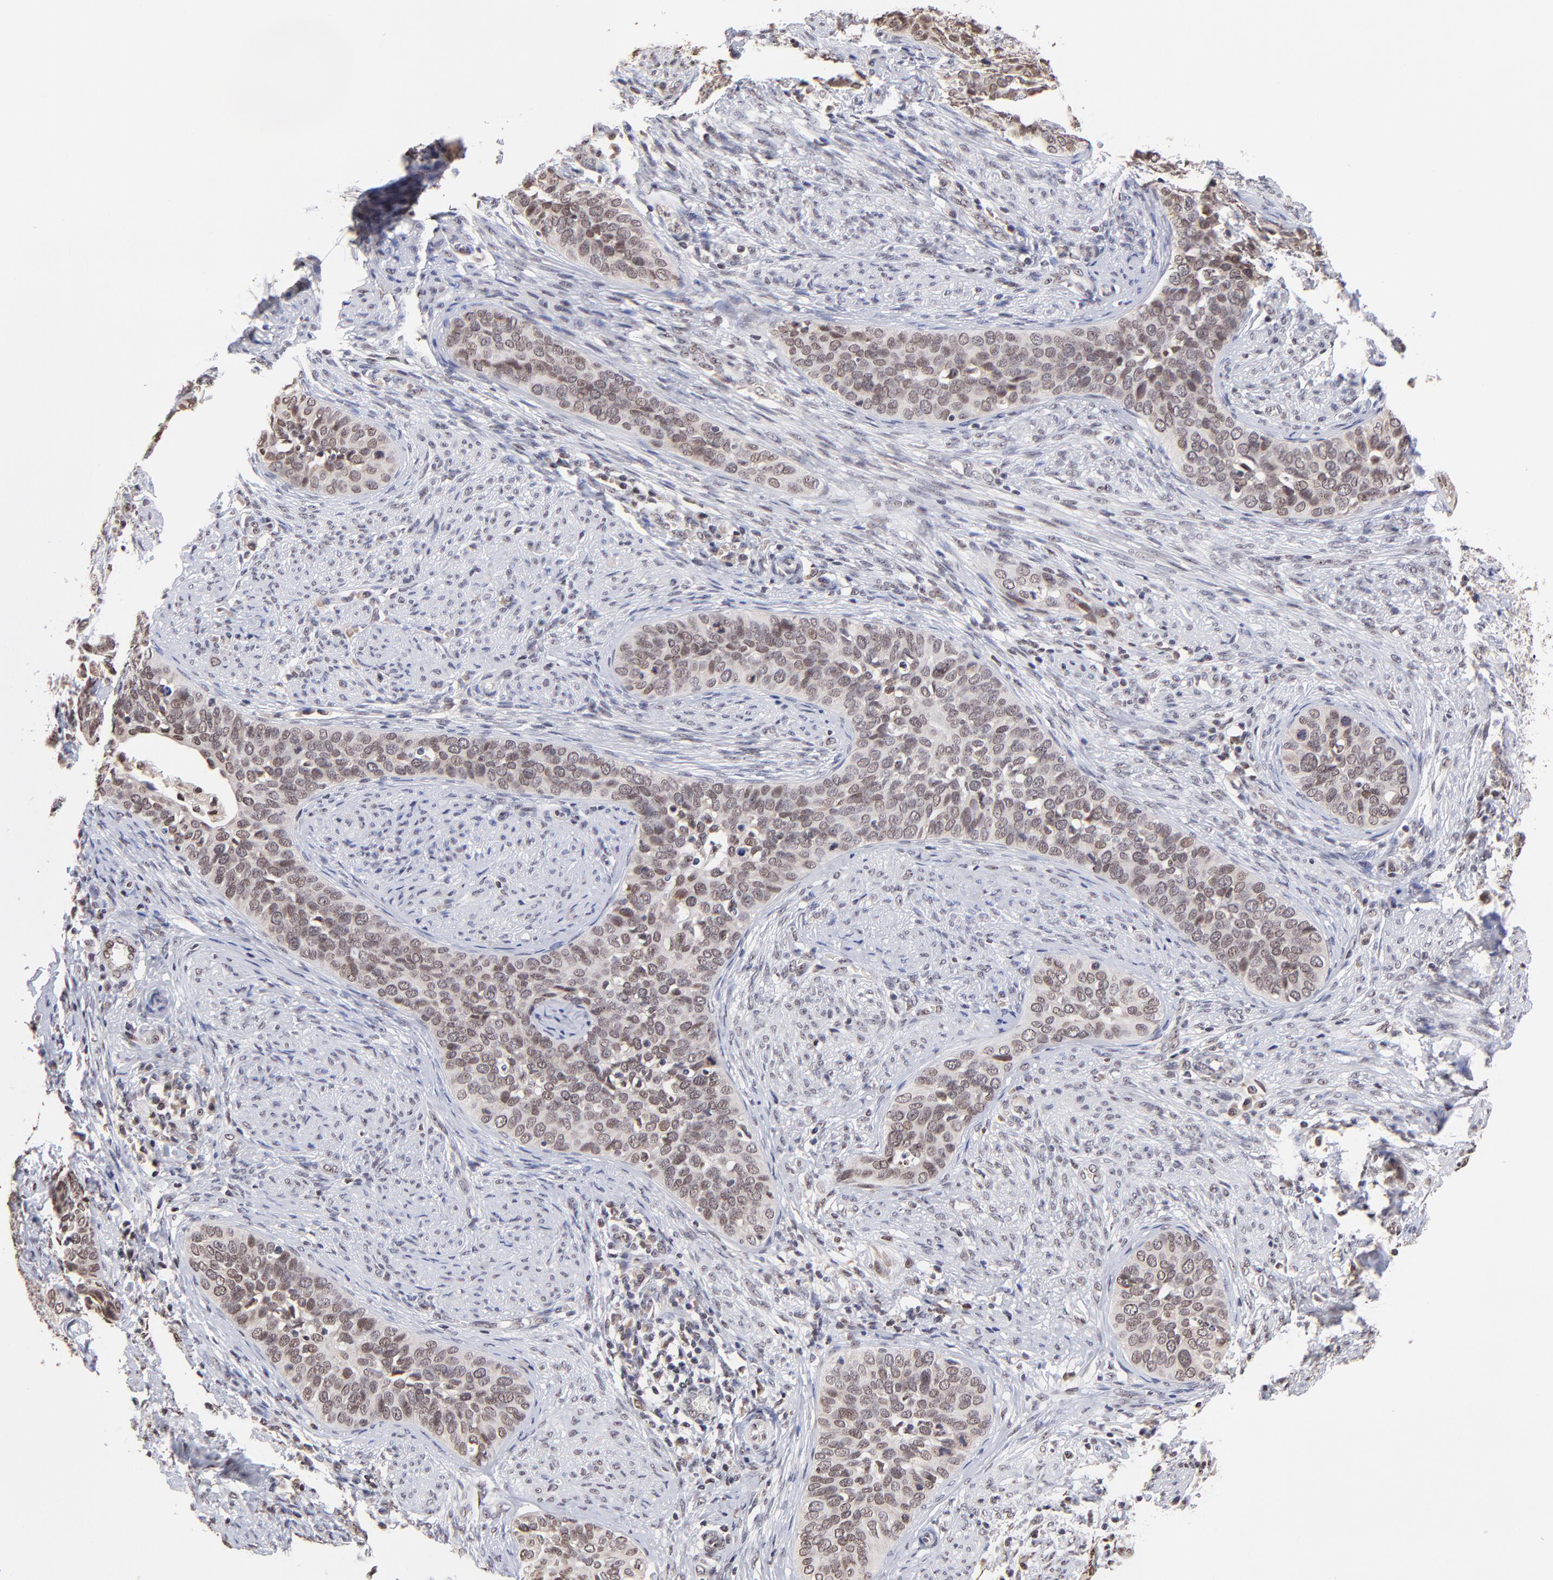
{"staining": {"intensity": "weak", "quantity": ">75%", "location": "cytoplasmic/membranous,nuclear"}, "tissue": "cervical cancer", "cell_type": "Tumor cells", "image_type": "cancer", "snomed": [{"axis": "morphology", "description": "Squamous cell carcinoma, NOS"}, {"axis": "topography", "description": "Cervix"}], "caption": "About >75% of tumor cells in cervical squamous cell carcinoma display weak cytoplasmic/membranous and nuclear protein positivity as visualized by brown immunohistochemical staining.", "gene": "ZNF670", "patient": {"sex": "female", "age": 31}}